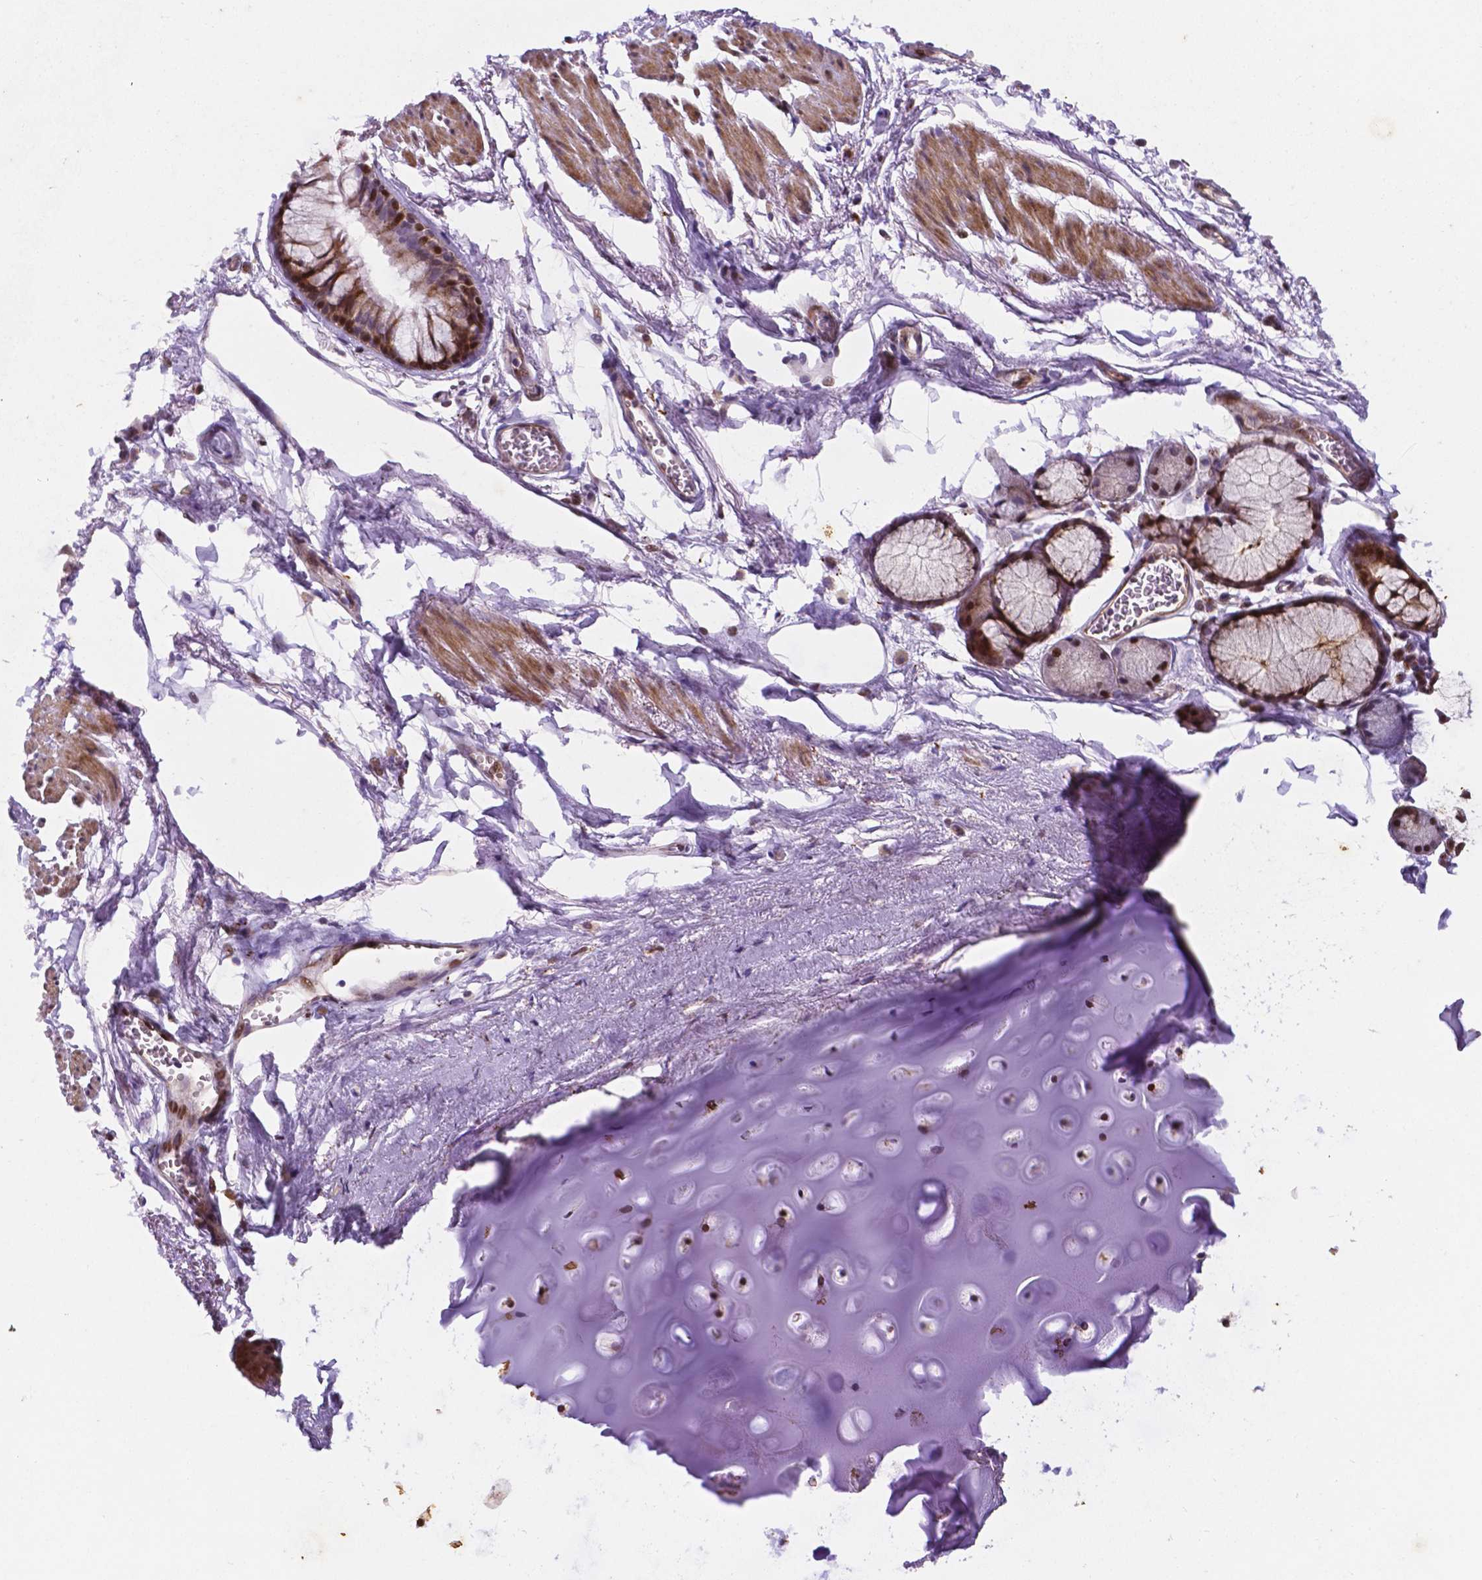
{"staining": {"intensity": "moderate", "quantity": "25%-75%", "location": "cytoplasmic/membranous,nuclear"}, "tissue": "adipose tissue", "cell_type": "Adipocytes", "image_type": "normal", "snomed": [{"axis": "morphology", "description": "Normal tissue, NOS"}, {"axis": "topography", "description": "Cartilage tissue"}, {"axis": "topography", "description": "Bronchus"}], "caption": "Adipocytes reveal medium levels of moderate cytoplasmic/membranous,nuclear positivity in approximately 25%-75% of cells in unremarkable human adipose tissue.", "gene": "TM4SF20", "patient": {"sex": "female", "age": 79}}